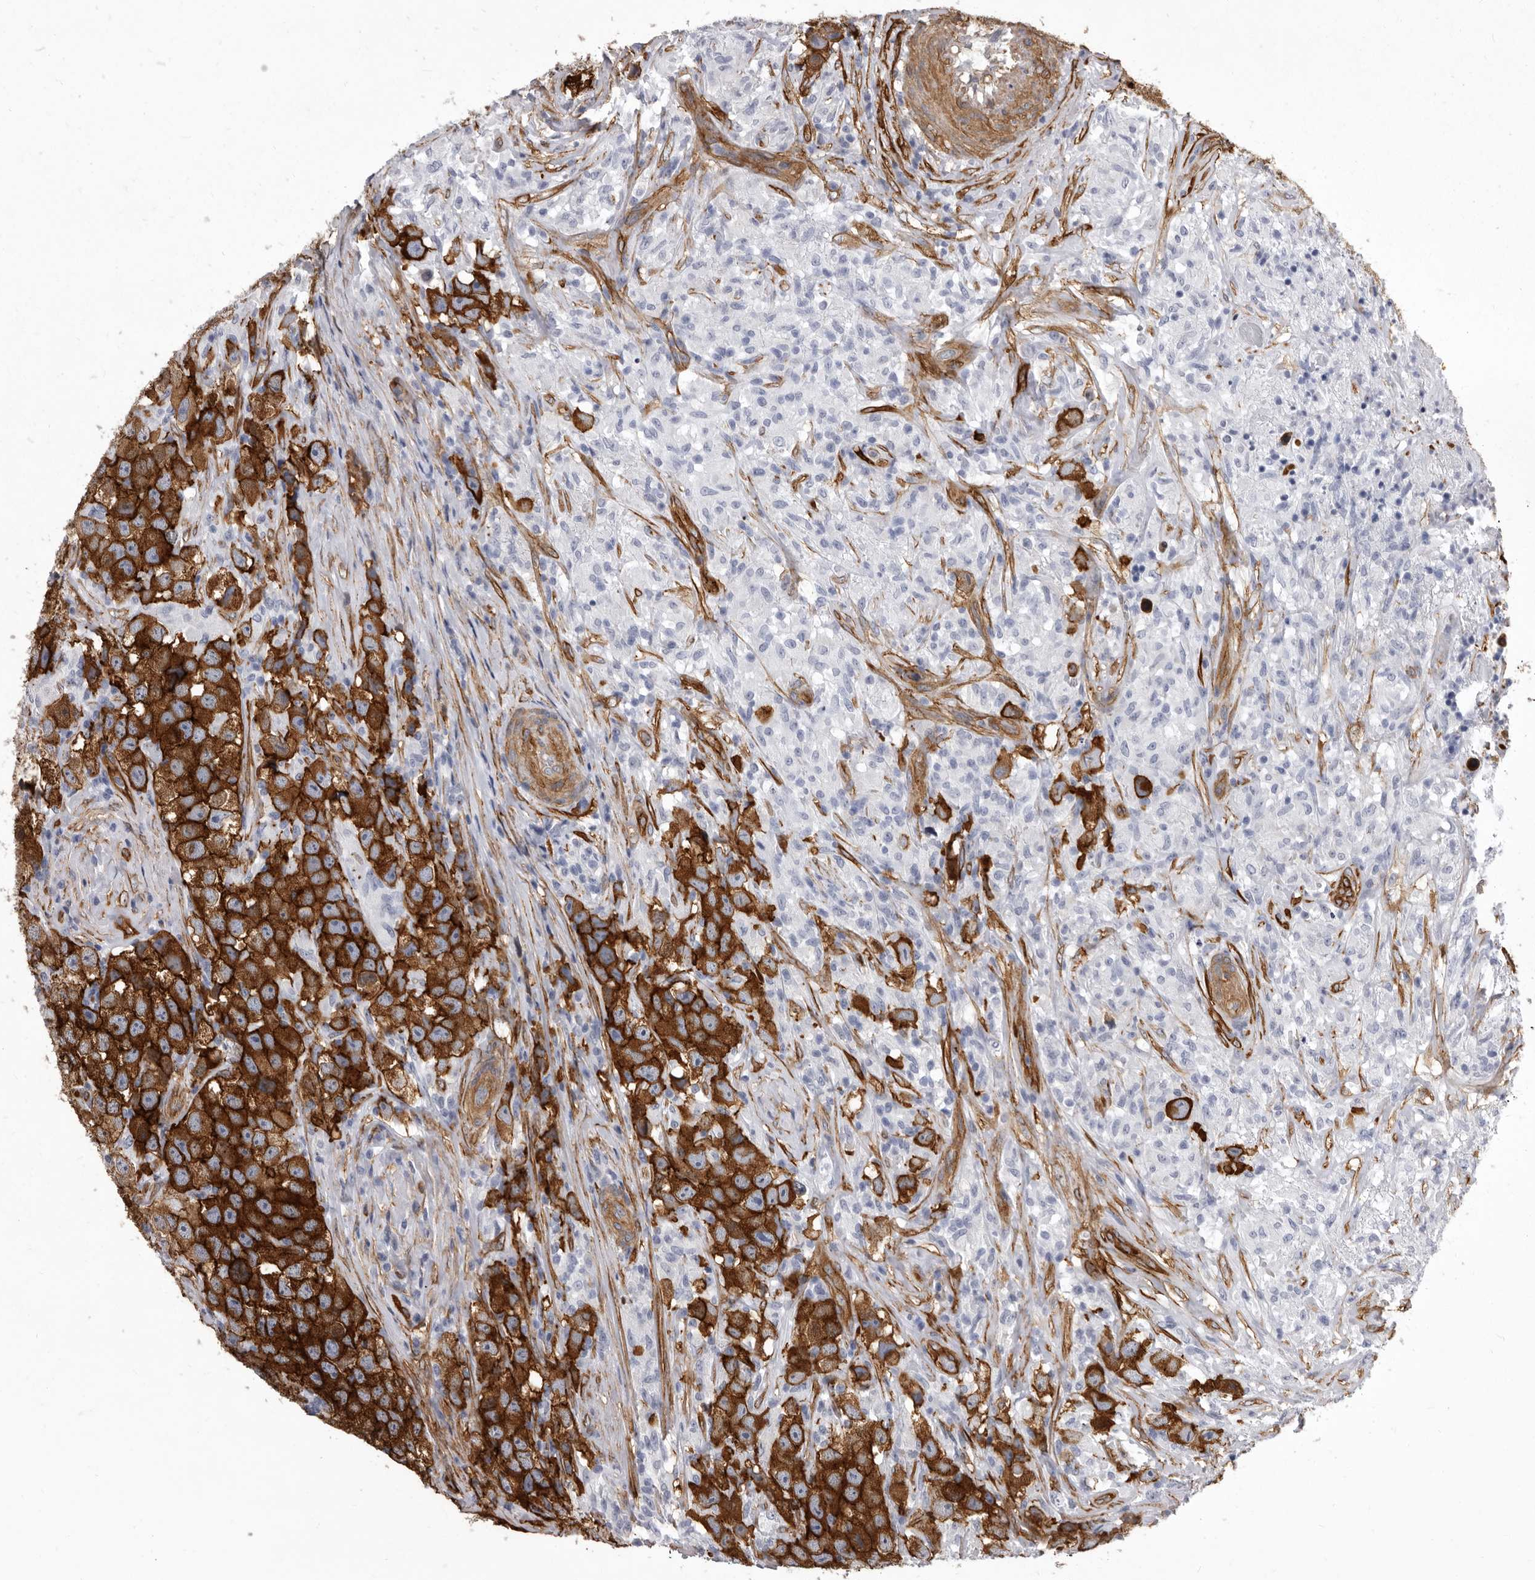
{"staining": {"intensity": "strong", "quantity": ">75%", "location": "cytoplasmic/membranous"}, "tissue": "testis cancer", "cell_type": "Tumor cells", "image_type": "cancer", "snomed": [{"axis": "morphology", "description": "Seminoma, NOS"}, {"axis": "topography", "description": "Testis"}], "caption": "Tumor cells demonstrate high levels of strong cytoplasmic/membranous expression in approximately >75% of cells in testis cancer (seminoma).", "gene": "ENAH", "patient": {"sex": "male", "age": 49}}